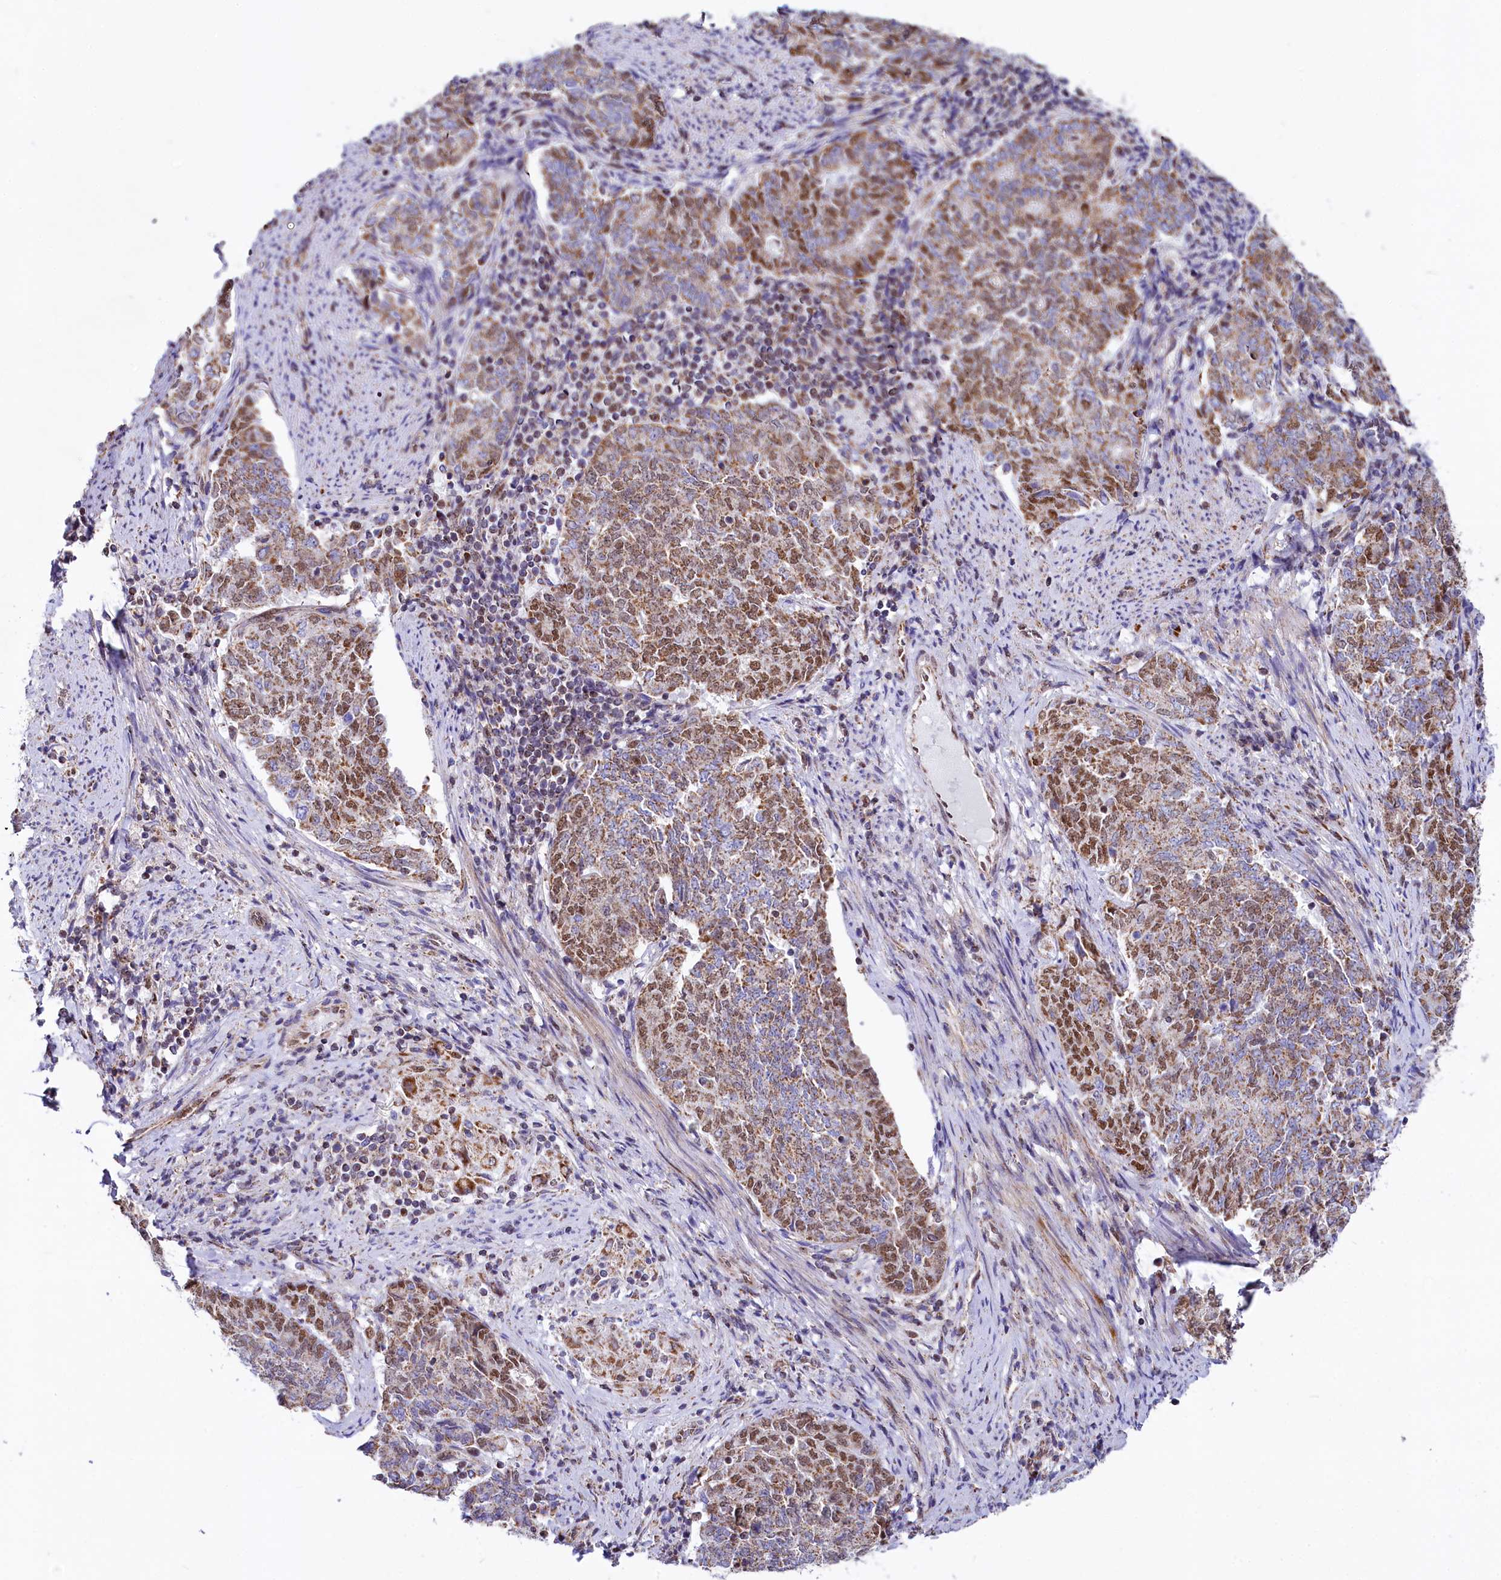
{"staining": {"intensity": "moderate", "quantity": ">75%", "location": "cytoplasmic/membranous,nuclear"}, "tissue": "endometrial cancer", "cell_type": "Tumor cells", "image_type": "cancer", "snomed": [{"axis": "morphology", "description": "Adenocarcinoma, NOS"}, {"axis": "topography", "description": "Endometrium"}], "caption": "Immunohistochemical staining of endometrial cancer (adenocarcinoma) shows moderate cytoplasmic/membranous and nuclear protein staining in approximately >75% of tumor cells.", "gene": "MORN3", "patient": {"sex": "female", "age": 80}}